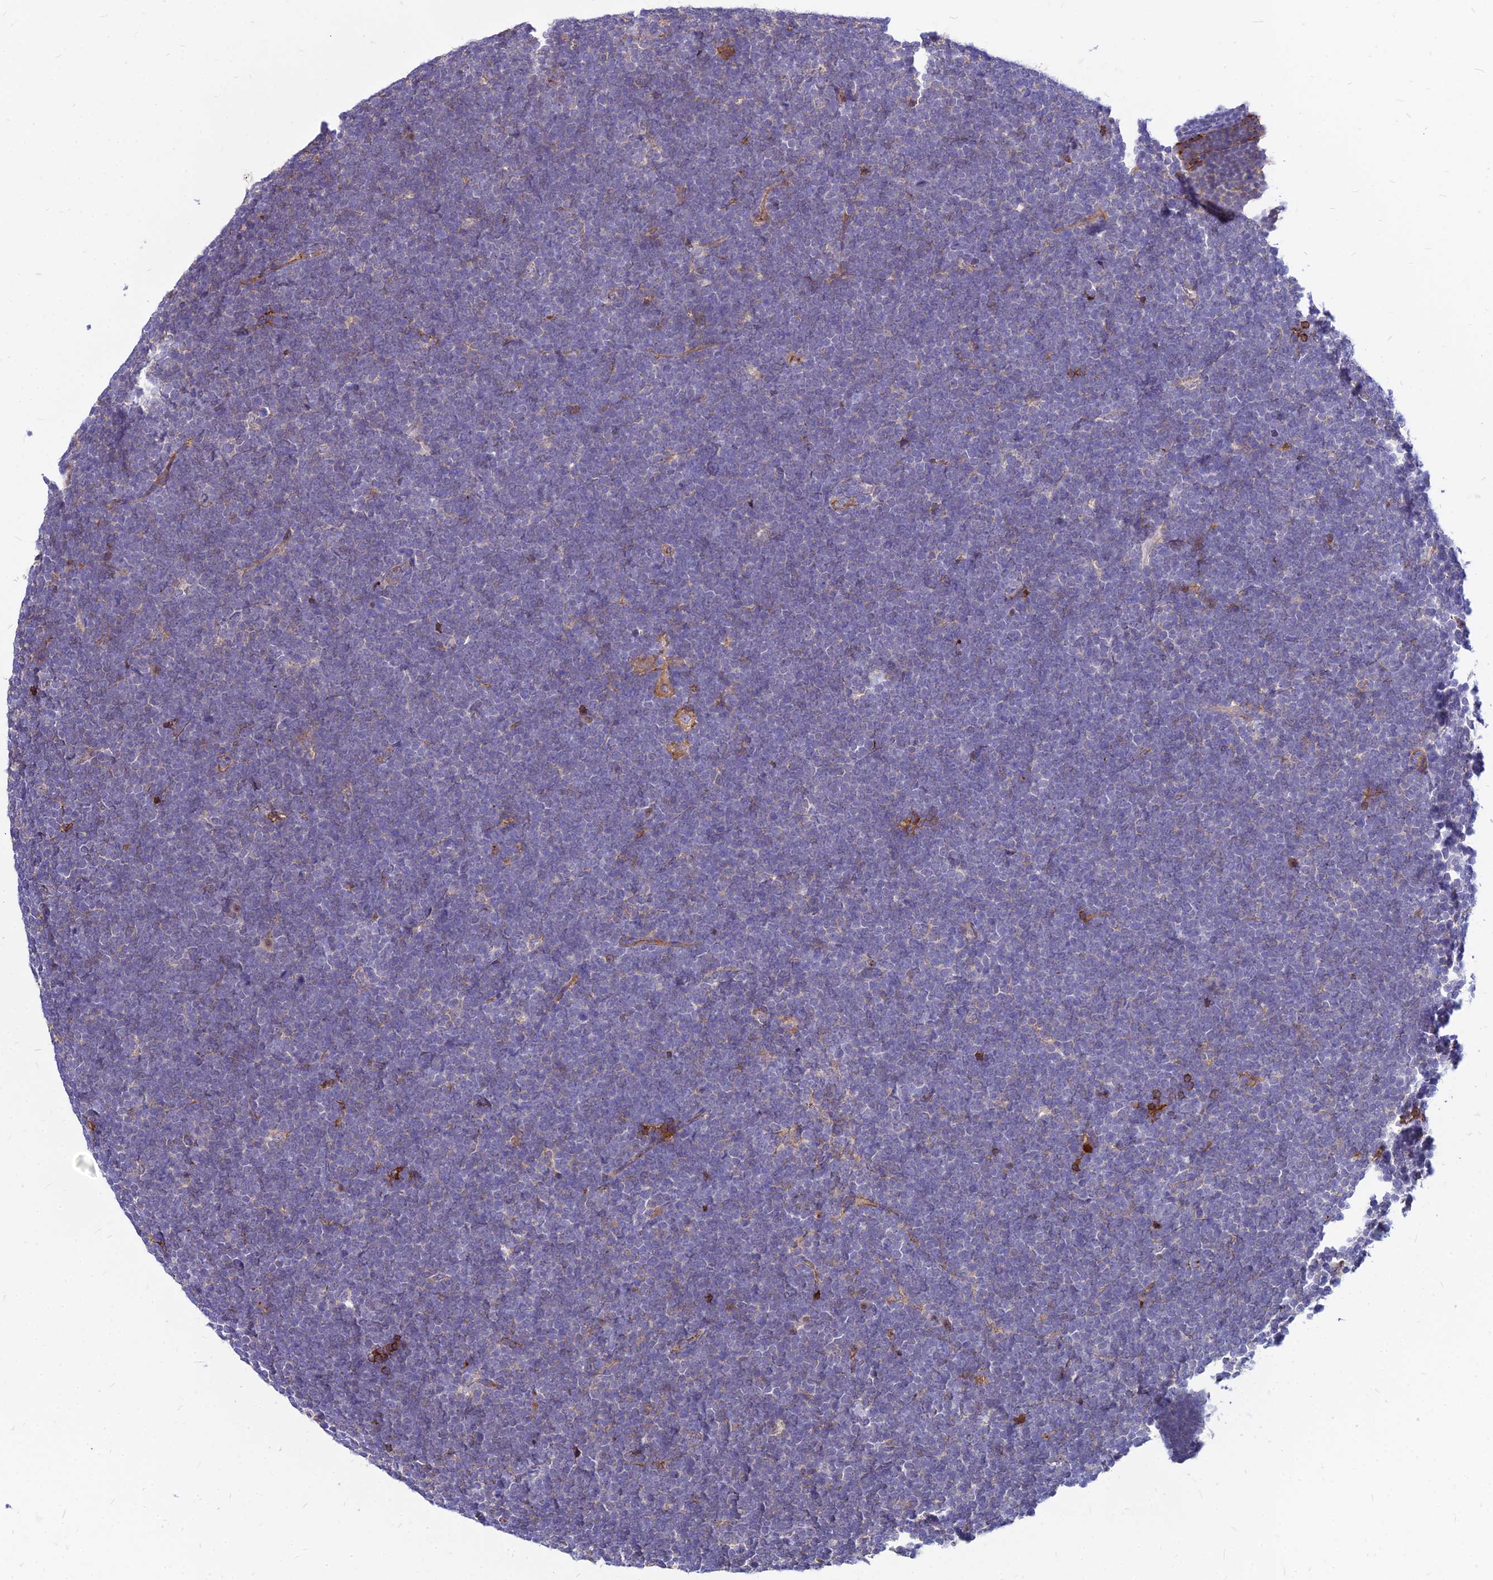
{"staining": {"intensity": "negative", "quantity": "none", "location": "none"}, "tissue": "lymphoma", "cell_type": "Tumor cells", "image_type": "cancer", "snomed": [{"axis": "morphology", "description": "Malignant lymphoma, non-Hodgkin's type, High grade"}, {"axis": "topography", "description": "Lymph node"}], "caption": "Image shows no protein positivity in tumor cells of malignant lymphoma, non-Hodgkin's type (high-grade) tissue. (DAB (3,3'-diaminobenzidine) IHC with hematoxylin counter stain).", "gene": "ACSM6", "patient": {"sex": "male", "age": 13}}